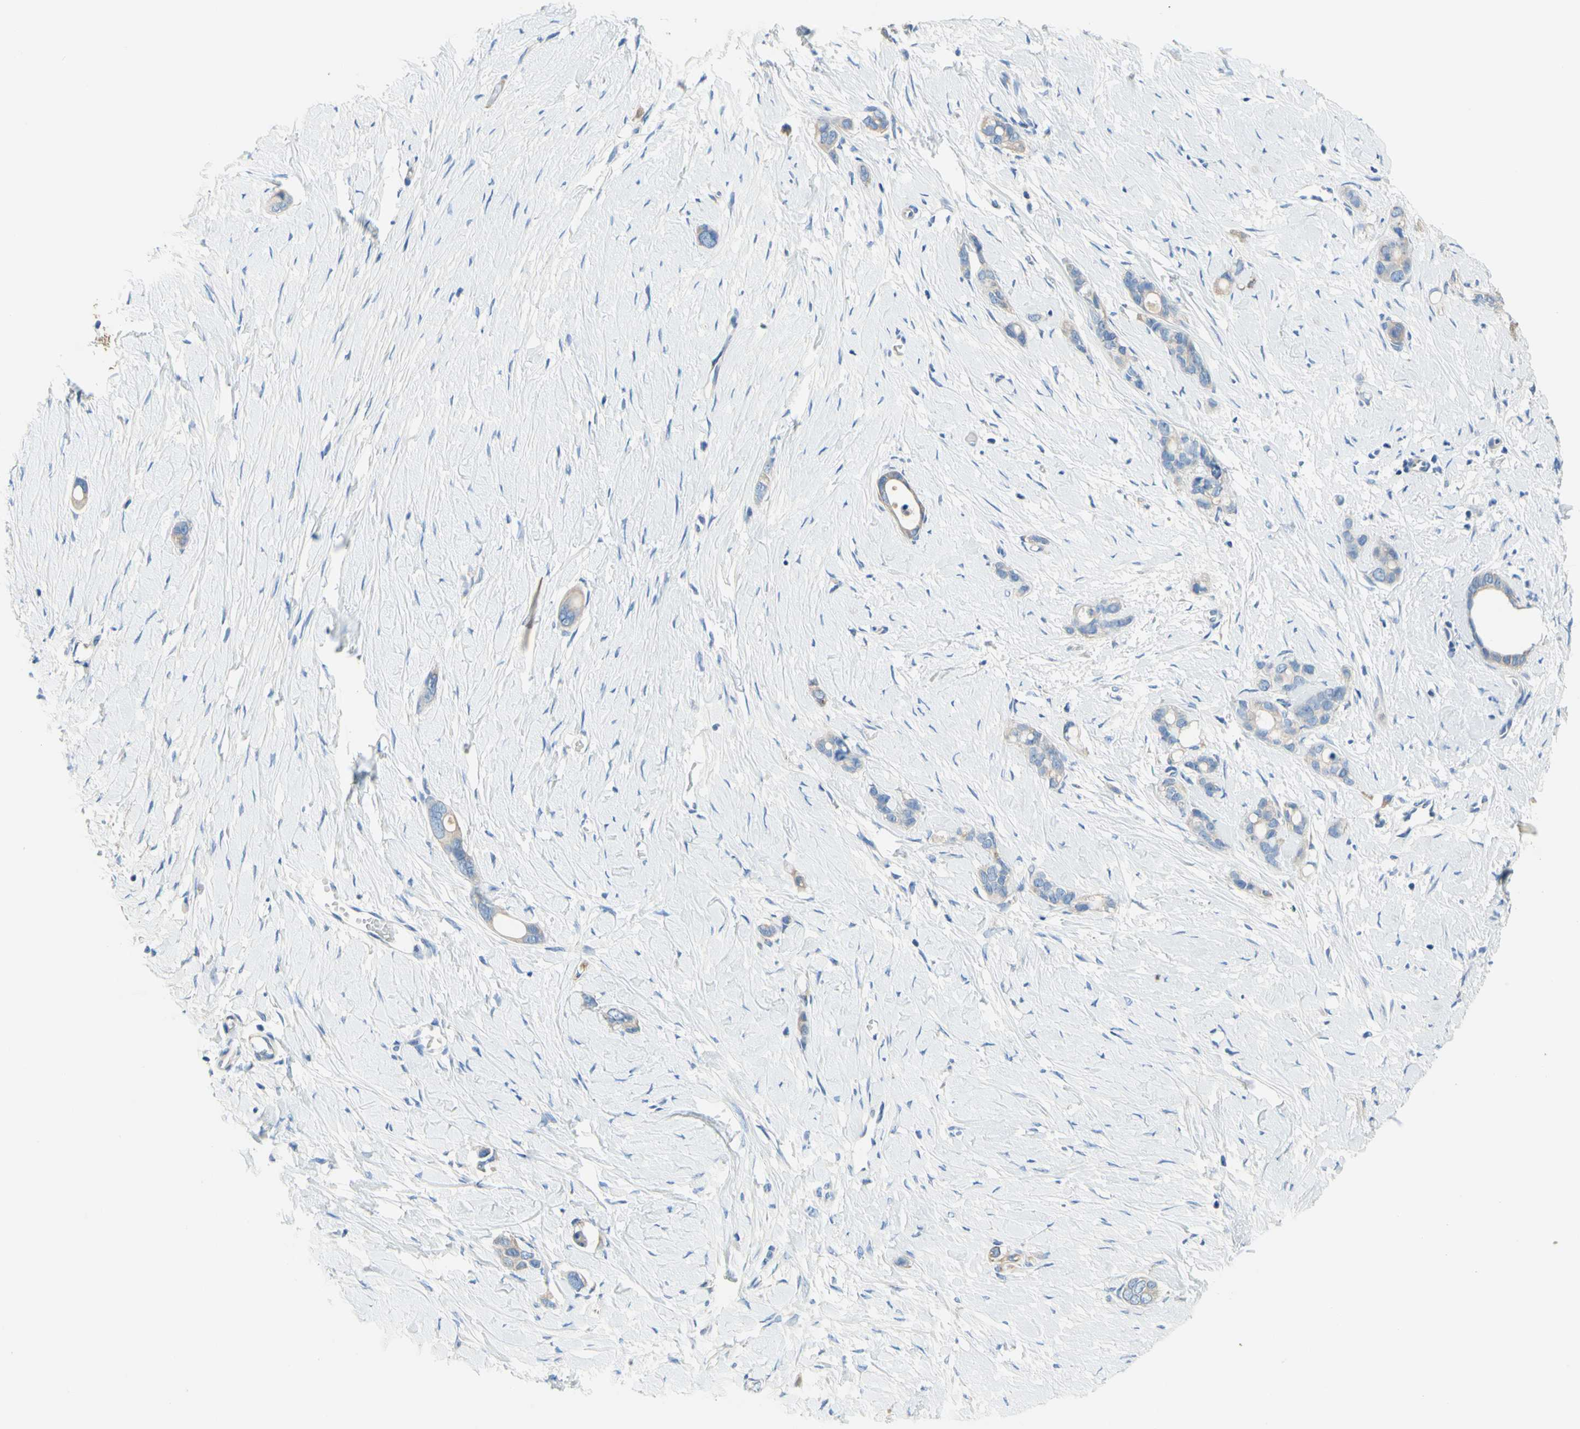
{"staining": {"intensity": "weak", "quantity": ">75%", "location": "cytoplasmic/membranous"}, "tissue": "stomach cancer", "cell_type": "Tumor cells", "image_type": "cancer", "snomed": [{"axis": "morphology", "description": "Adenocarcinoma, NOS"}, {"axis": "topography", "description": "Stomach"}], "caption": "Immunohistochemistry of stomach adenocarcinoma reveals low levels of weak cytoplasmic/membranous positivity in approximately >75% of tumor cells. (DAB IHC, brown staining for protein, blue staining for nuclei).", "gene": "F3", "patient": {"sex": "female", "age": 75}}